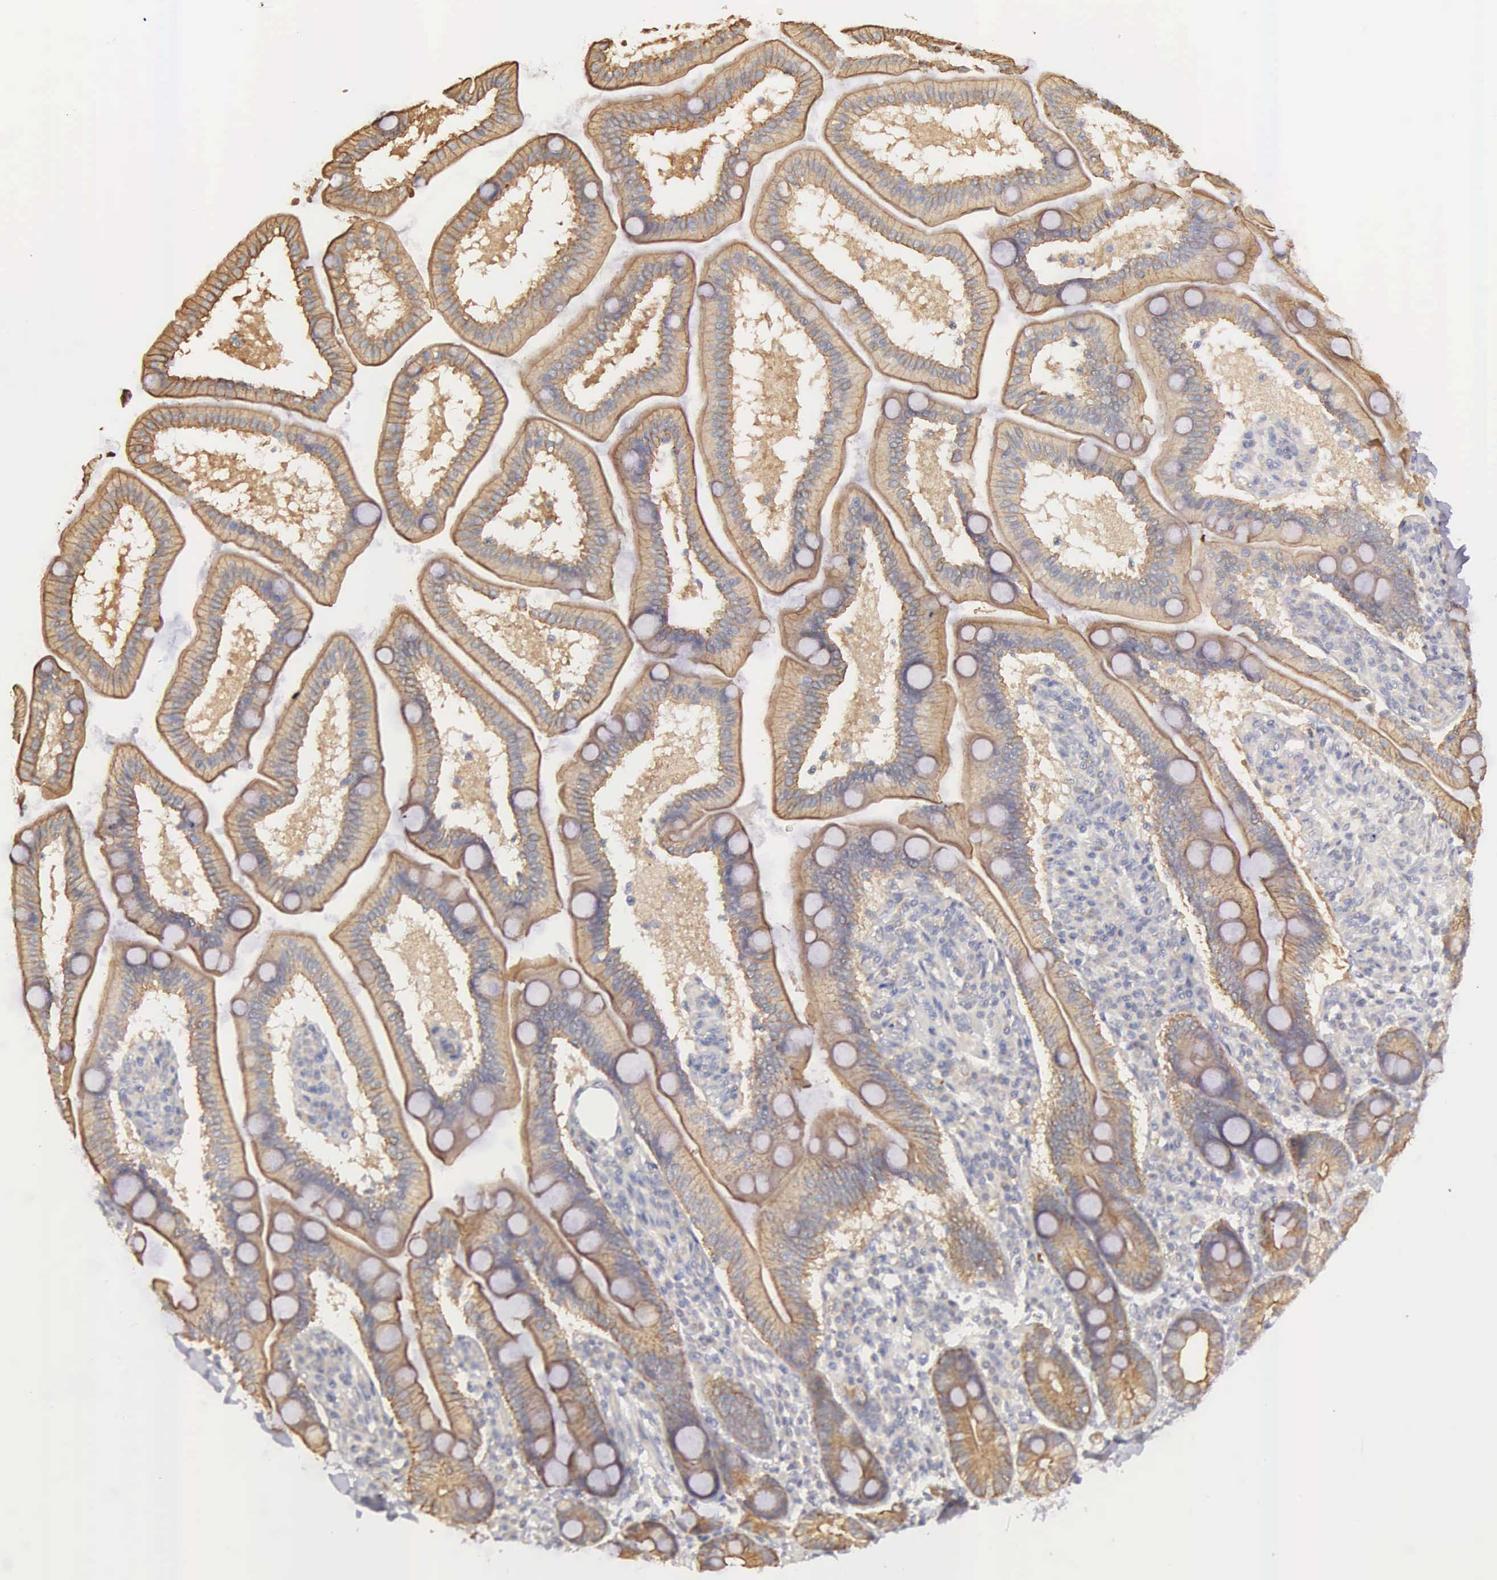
{"staining": {"intensity": "negative", "quantity": "none", "location": "none"}, "tissue": "adipose tissue", "cell_type": "Adipocytes", "image_type": "normal", "snomed": [{"axis": "morphology", "description": "Normal tissue, NOS"}, {"axis": "topography", "description": "Duodenum"}], "caption": "This is an IHC micrograph of benign adipose tissue. There is no staining in adipocytes.", "gene": "TXLNG", "patient": {"sex": "male", "age": 63}}